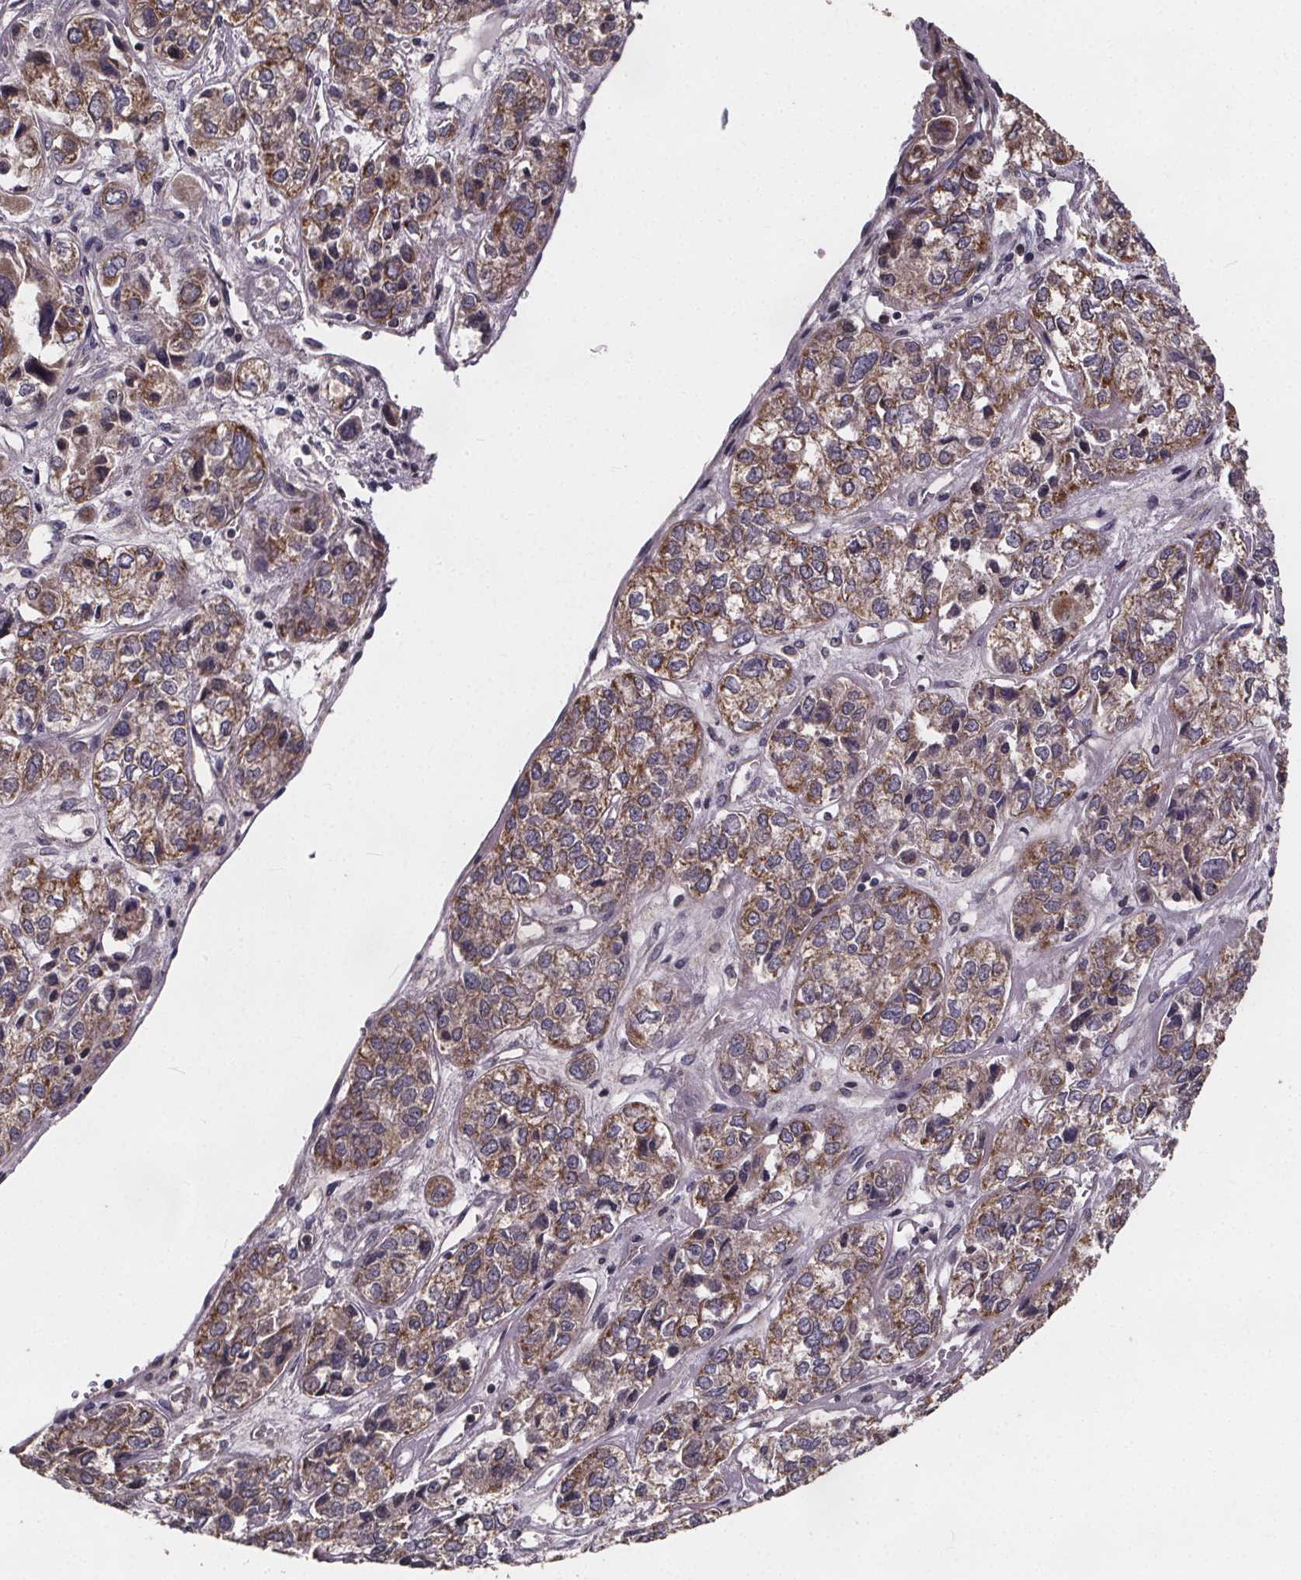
{"staining": {"intensity": "moderate", "quantity": ">75%", "location": "cytoplasmic/membranous"}, "tissue": "ovarian cancer", "cell_type": "Tumor cells", "image_type": "cancer", "snomed": [{"axis": "morphology", "description": "Carcinoma, endometroid"}, {"axis": "topography", "description": "Ovary"}], "caption": "Human ovarian endometroid carcinoma stained for a protein (brown) shows moderate cytoplasmic/membranous positive staining in approximately >75% of tumor cells.", "gene": "YME1L1", "patient": {"sex": "female", "age": 64}}